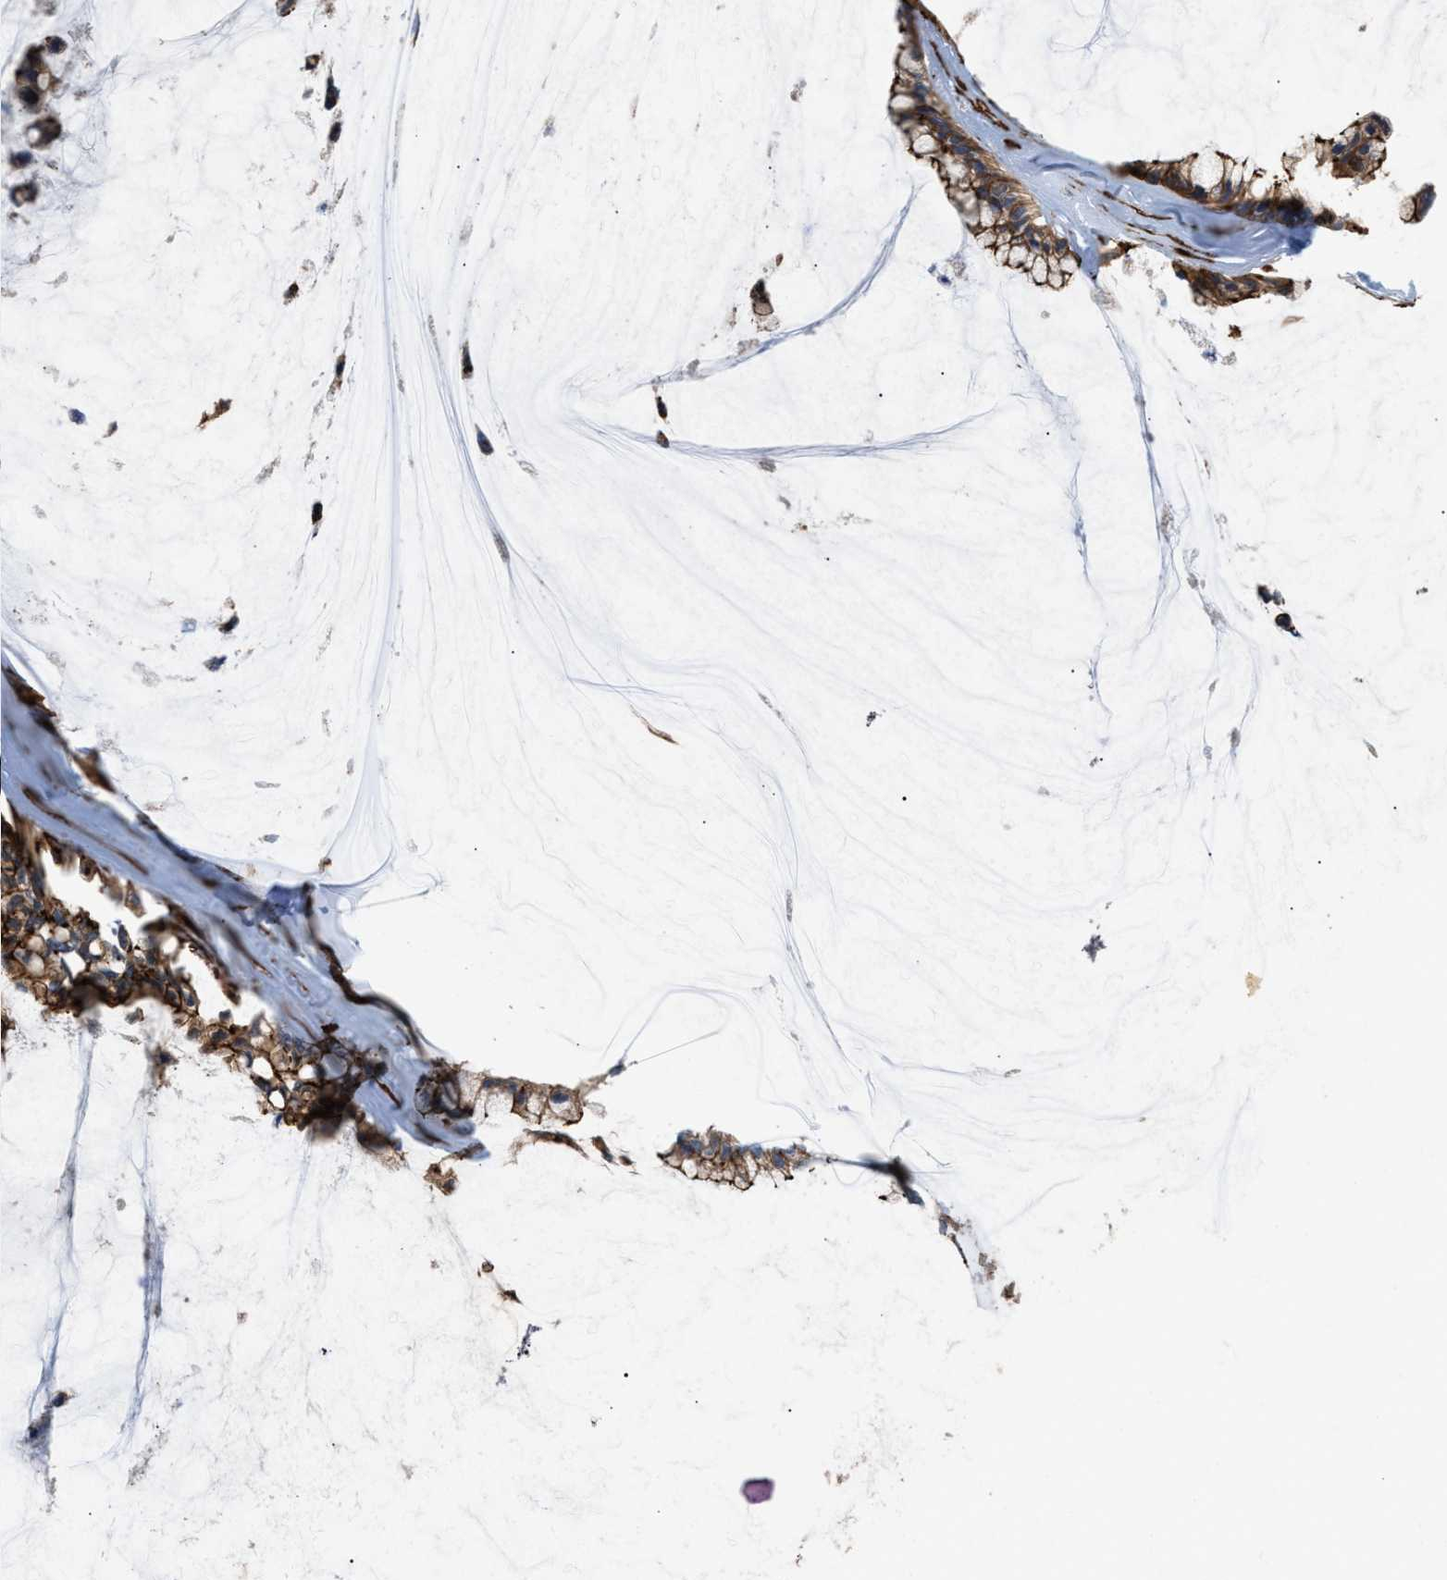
{"staining": {"intensity": "moderate", "quantity": ">75%", "location": "cytoplasmic/membranous"}, "tissue": "ovarian cancer", "cell_type": "Tumor cells", "image_type": "cancer", "snomed": [{"axis": "morphology", "description": "Cystadenocarcinoma, mucinous, NOS"}, {"axis": "topography", "description": "Ovary"}], "caption": "A high-resolution histopathology image shows immunohistochemistry staining of ovarian mucinous cystadenocarcinoma, which demonstrates moderate cytoplasmic/membranous expression in about >75% of tumor cells. The staining was performed using DAB to visualize the protein expression in brown, while the nuclei were stained in blue with hematoxylin (Magnification: 20x).", "gene": "EGLN1", "patient": {"sex": "female", "age": 39}}